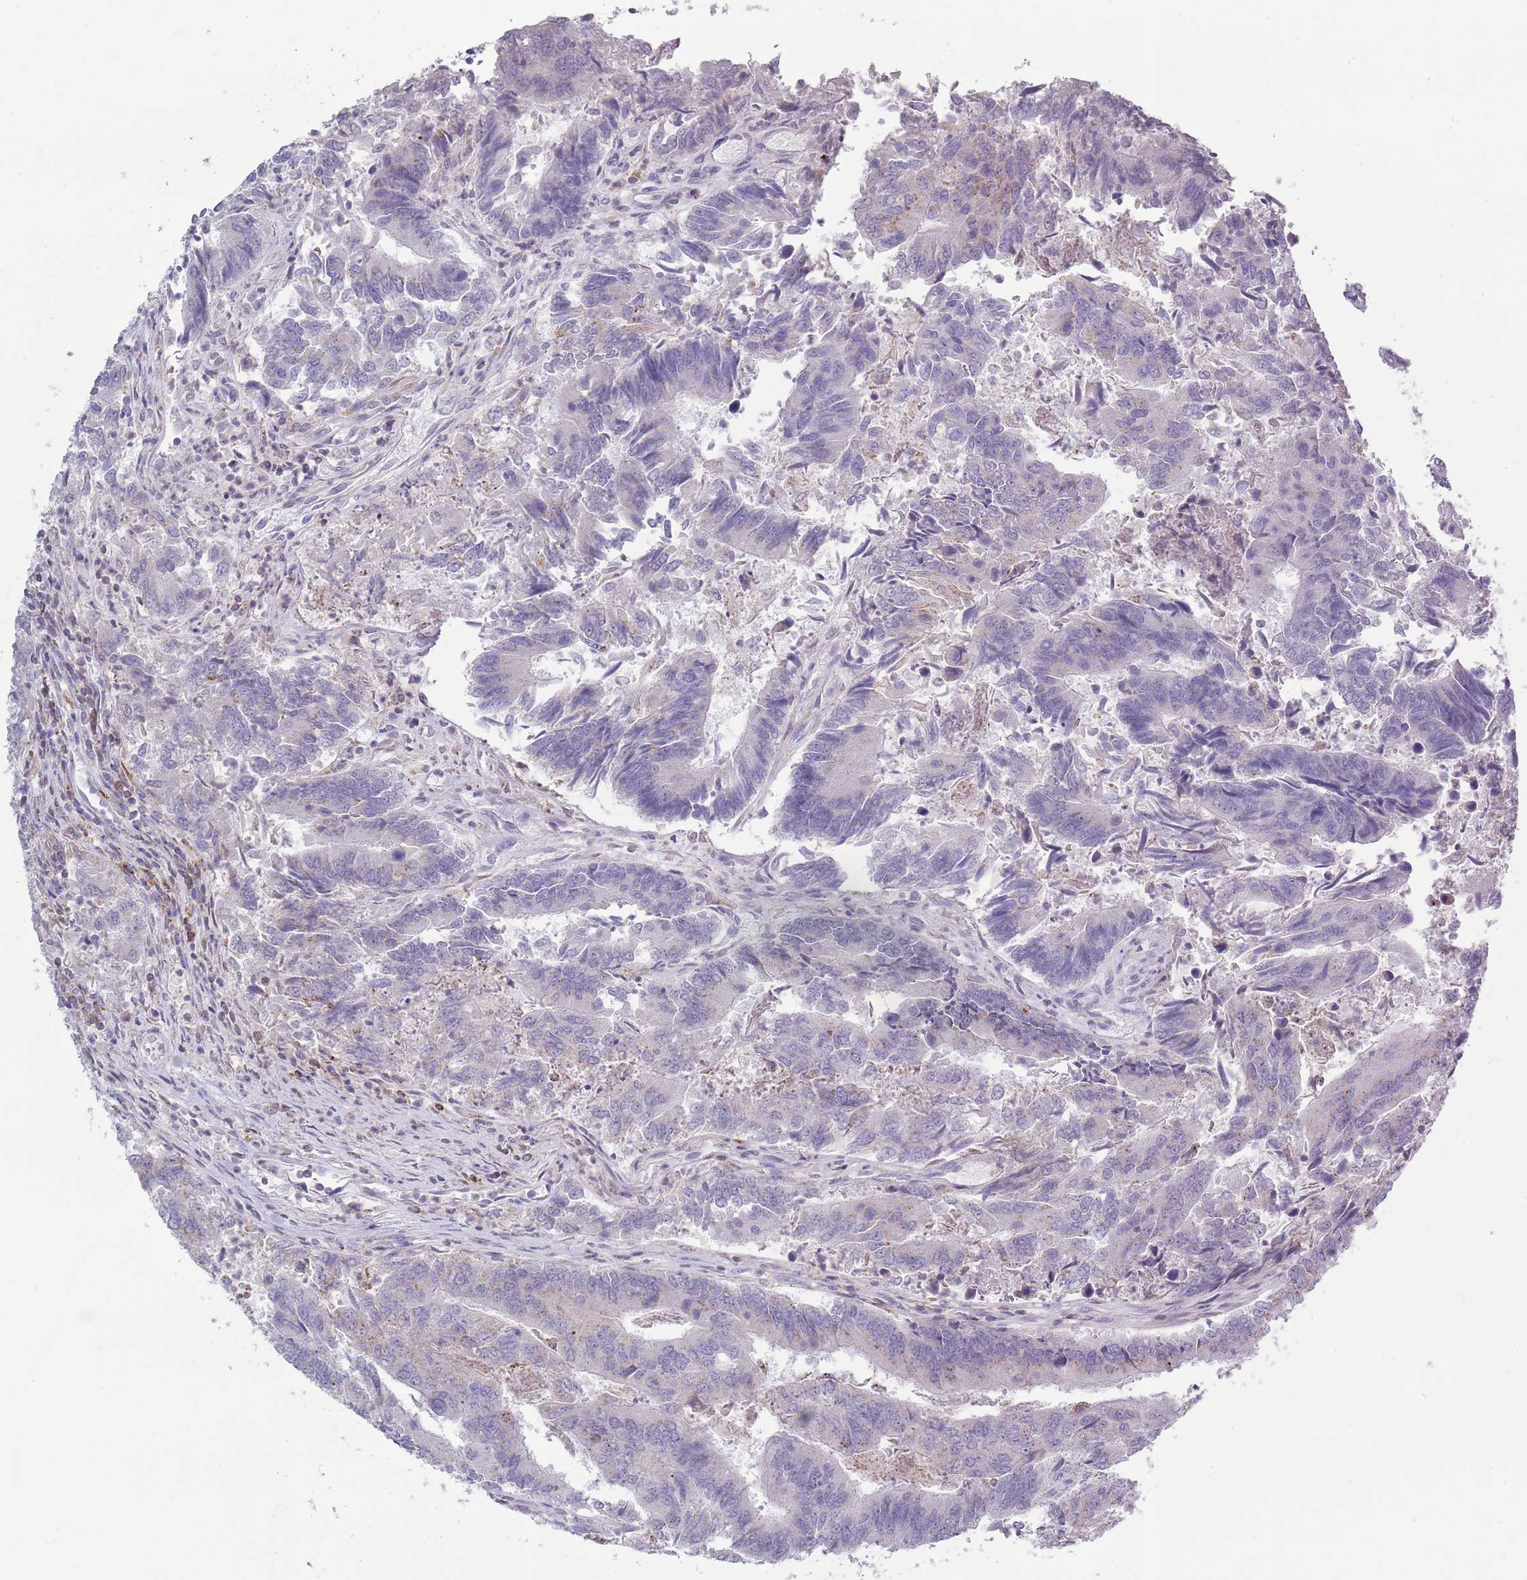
{"staining": {"intensity": "weak", "quantity": "<25%", "location": "cytoplasmic/membranous"}, "tissue": "colorectal cancer", "cell_type": "Tumor cells", "image_type": "cancer", "snomed": [{"axis": "morphology", "description": "Adenocarcinoma, NOS"}, {"axis": "topography", "description": "Colon"}], "caption": "High magnification brightfield microscopy of colorectal cancer stained with DAB (3,3'-diaminobenzidine) (brown) and counterstained with hematoxylin (blue): tumor cells show no significant staining.", "gene": "ACSBG1", "patient": {"sex": "female", "age": 67}}